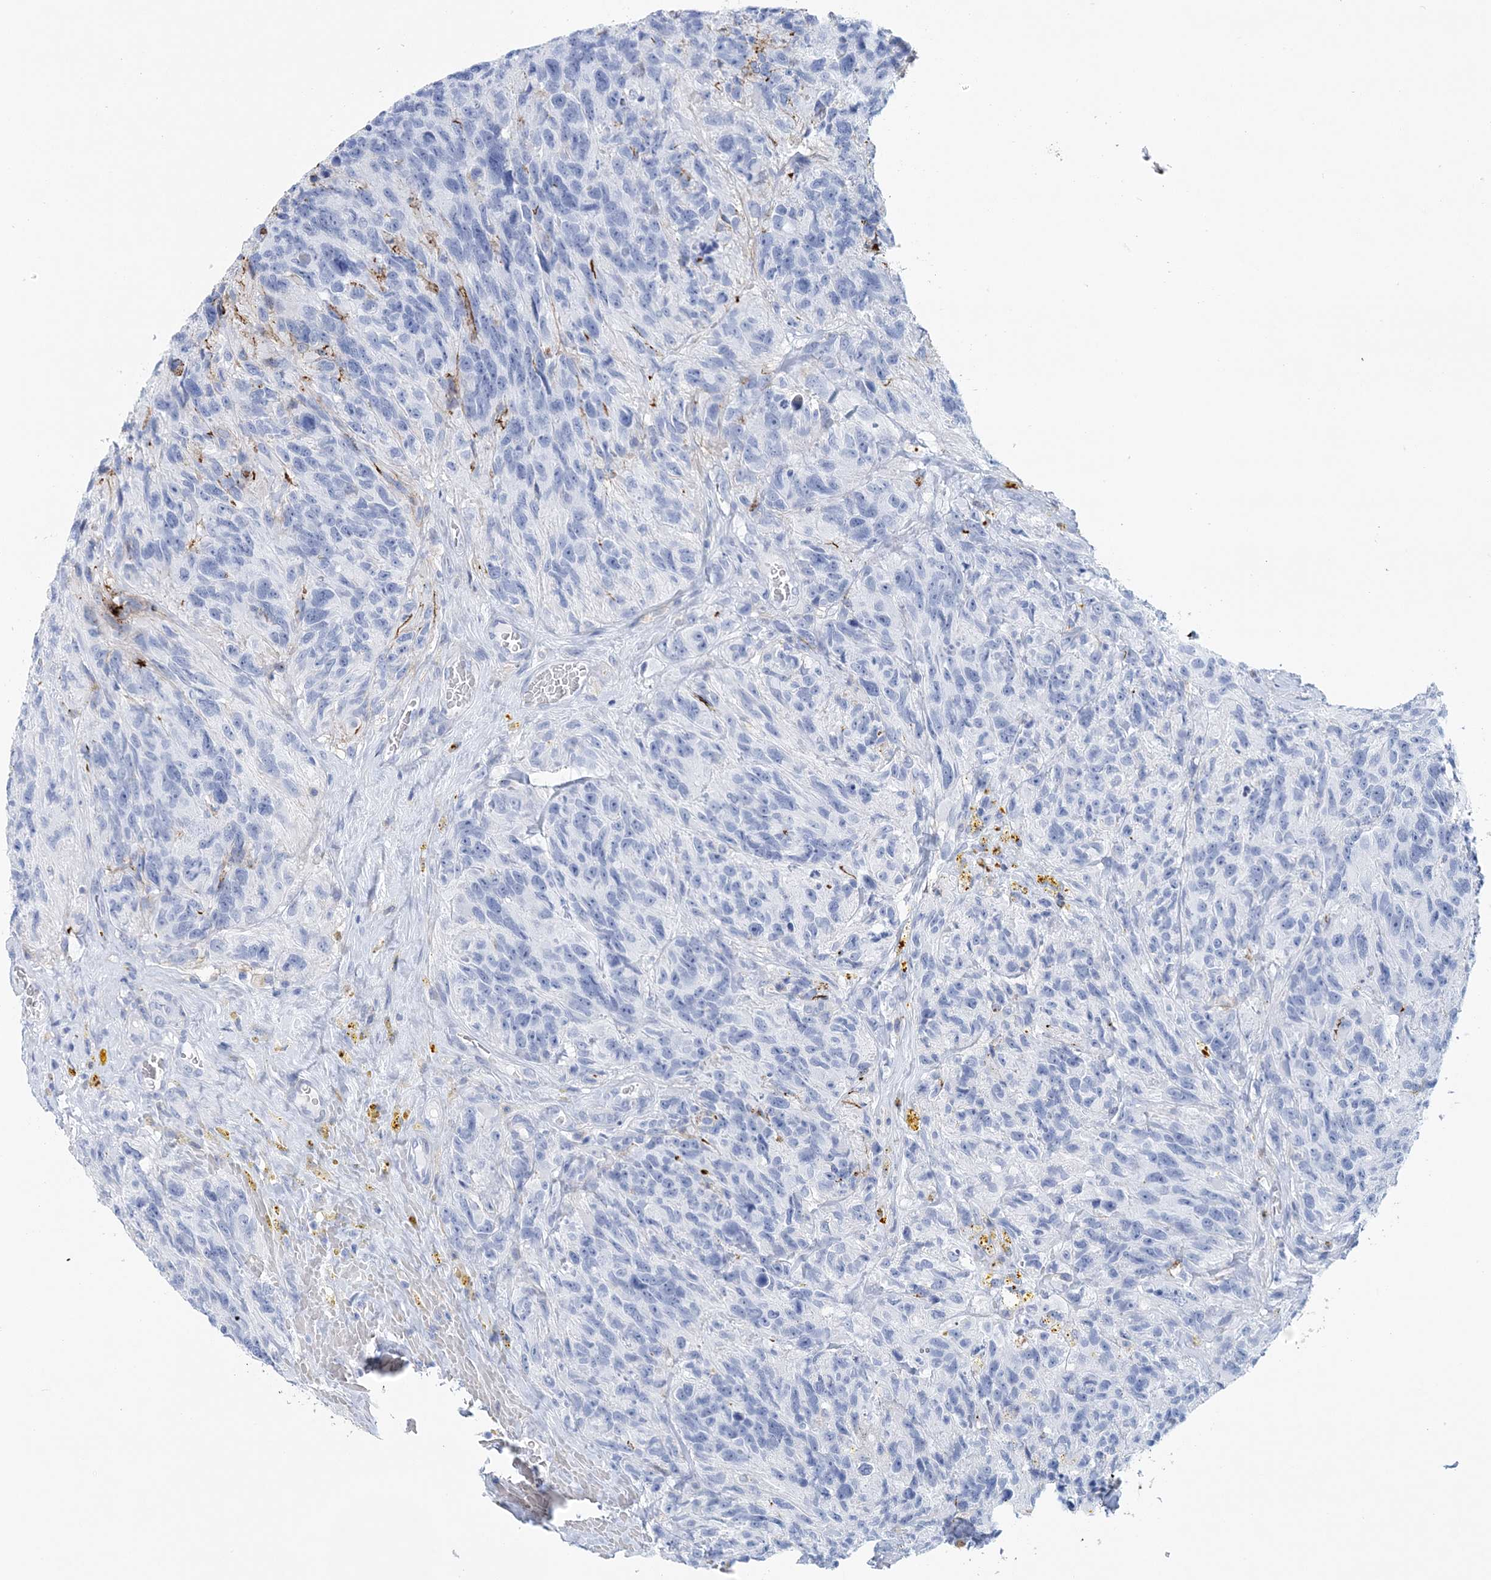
{"staining": {"intensity": "negative", "quantity": "none", "location": "none"}, "tissue": "glioma", "cell_type": "Tumor cells", "image_type": "cancer", "snomed": [{"axis": "morphology", "description": "Glioma, malignant, High grade"}, {"axis": "topography", "description": "Brain"}], "caption": "An IHC photomicrograph of malignant high-grade glioma is shown. There is no staining in tumor cells of malignant high-grade glioma.", "gene": "NKX6-1", "patient": {"sex": "male", "age": 69}}